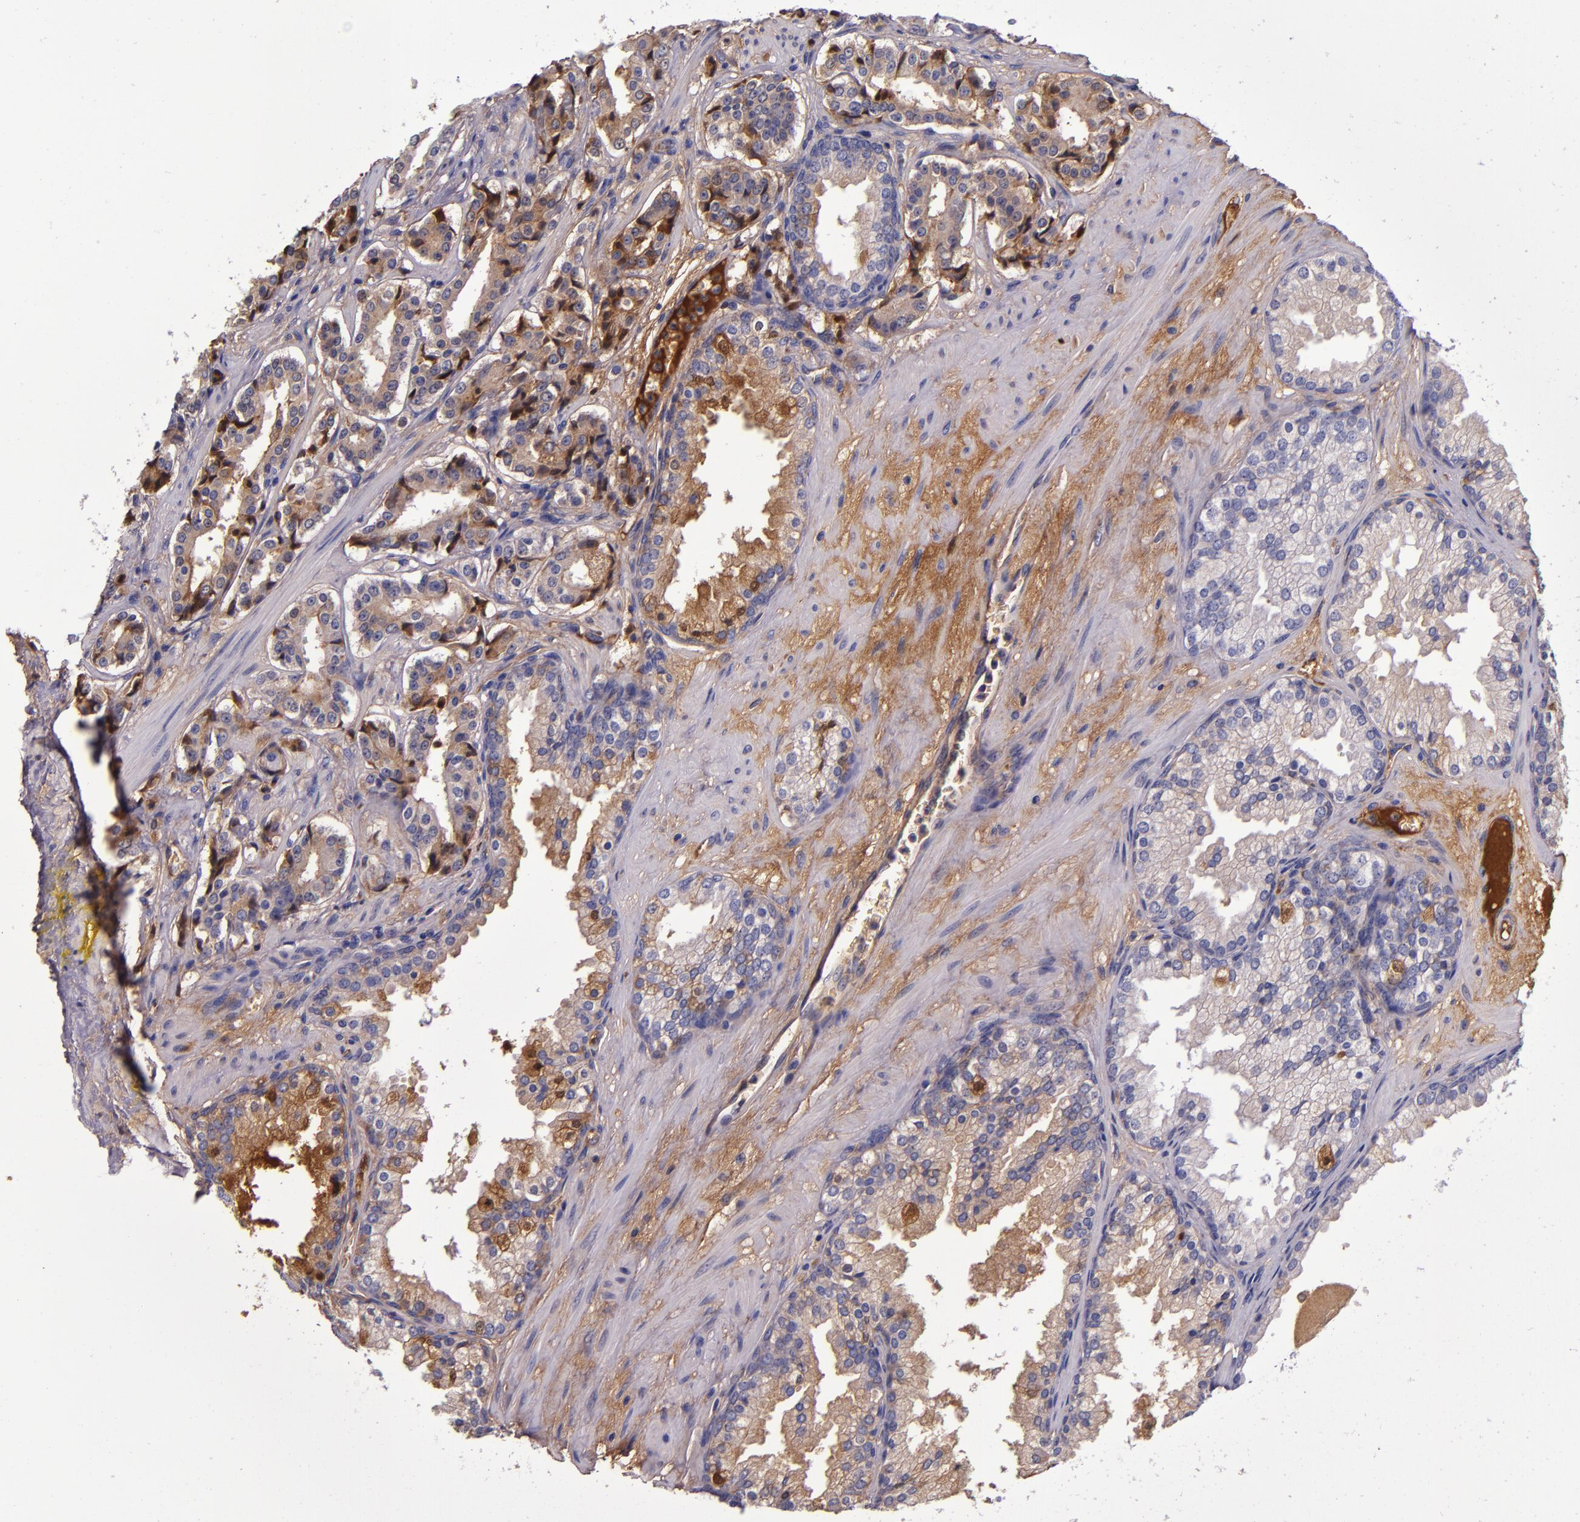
{"staining": {"intensity": "moderate", "quantity": "25%-75%", "location": "cytoplasmic/membranous"}, "tissue": "prostate cancer", "cell_type": "Tumor cells", "image_type": "cancer", "snomed": [{"axis": "morphology", "description": "Adenocarcinoma, Medium grade"}, {"axis": "topography", "description": "Prostate"}], "caption": "A photomicrograph of human prostate cancer (medium-grade adenocarcinoma) stained for a protein reveals moderate cytoplasmic/membranous brown staining in tumor cells. The staining was performed using DAB to visualize the protein expression in brown, while the nuclei were stained in blue with hematoxylin (Magnification: 20x).", "gene": "CLEC3B", "patient": {"sex": "male", "age": 60}}